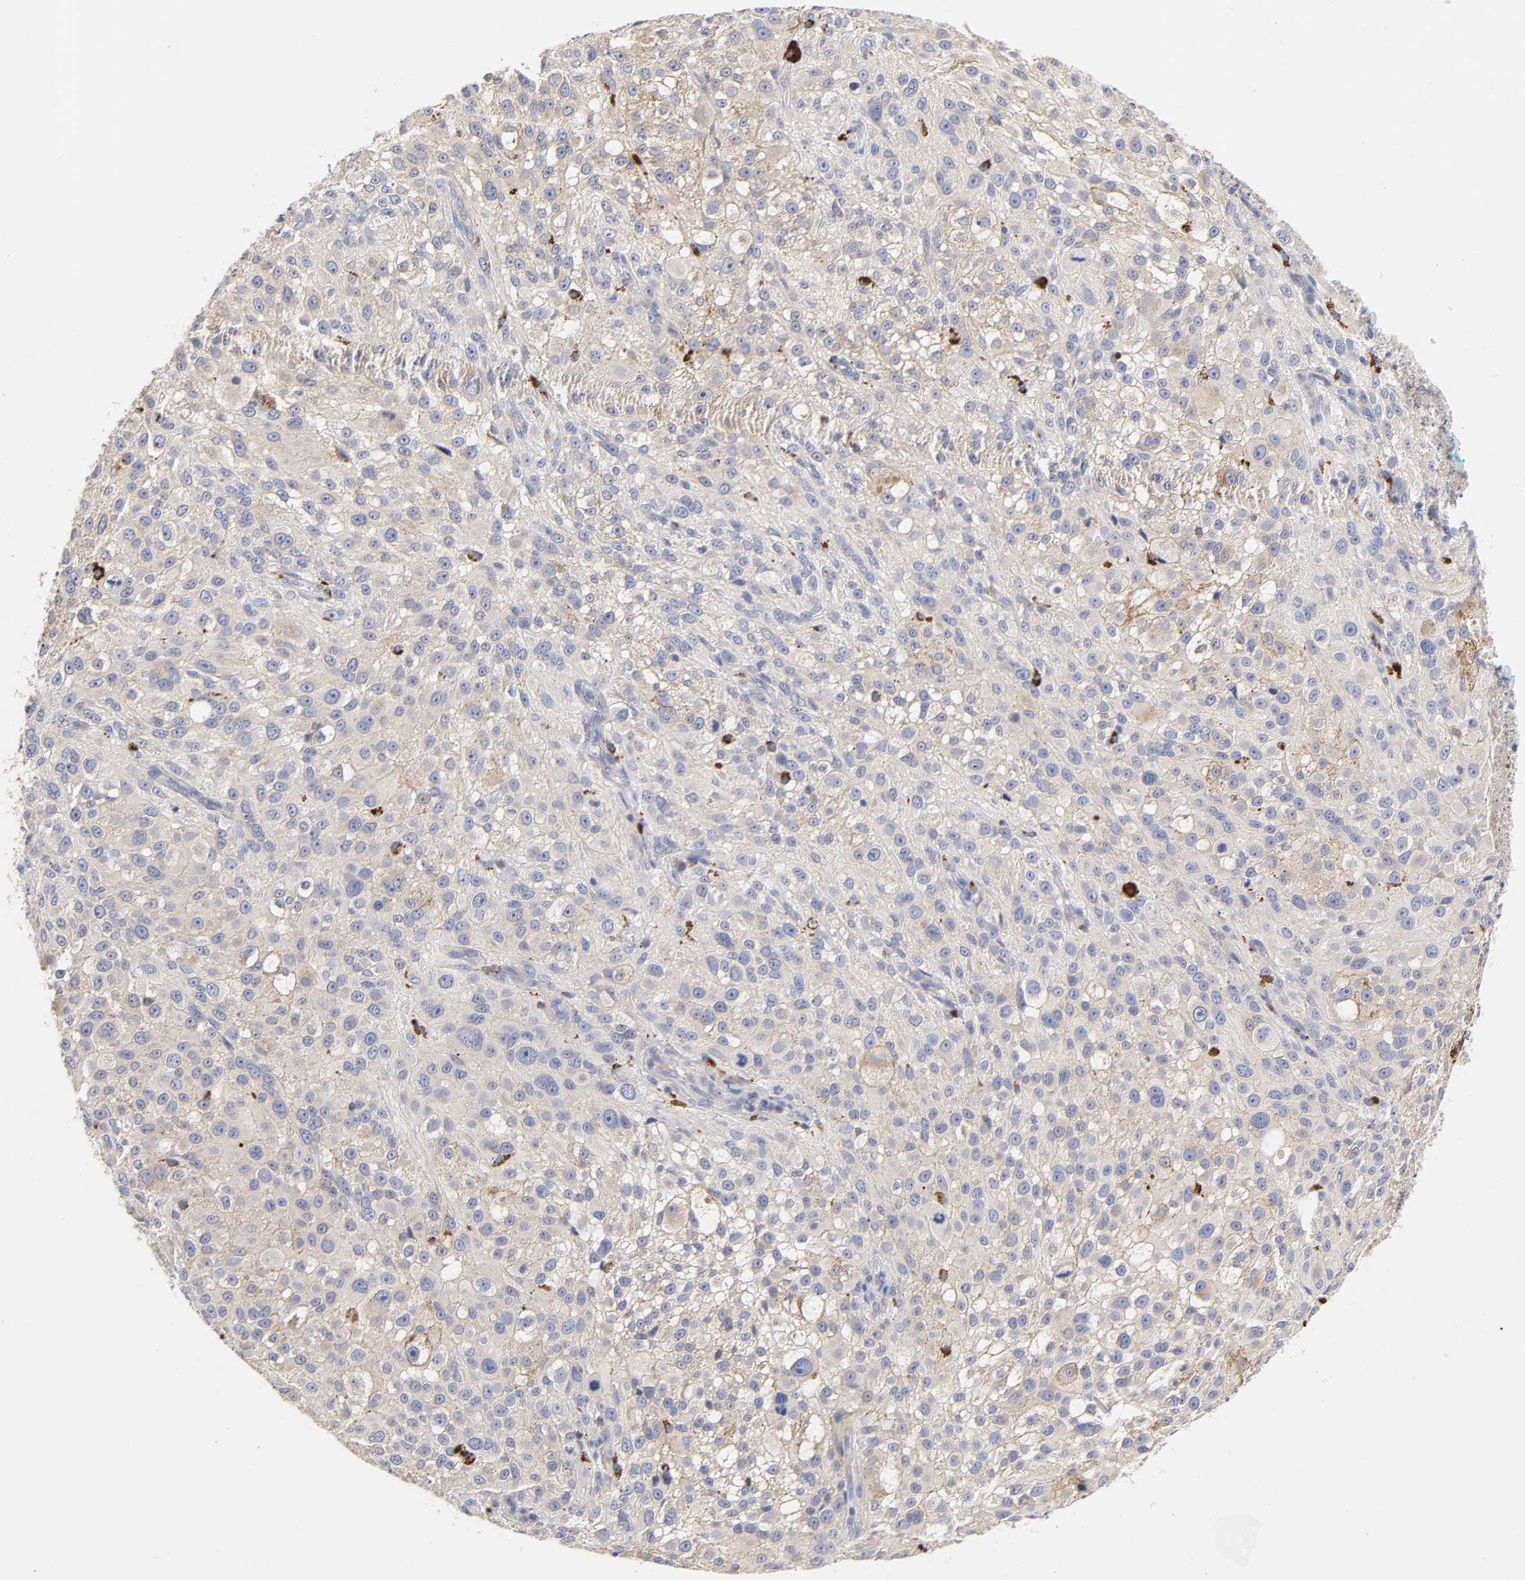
{"staining": {"intensity": "weak", "quantity": "25%-75%", "location": "cytoplasmic/membranous"}, "tissue": "melanoma", "cell_type": "Tumor cells", "image_type": "cancer", "snomed": [{"axis": "morphology", "description": "Necrosis, NOS"}, {"axis": "morphology", "description": "Malignant melanoma, NOS"}, {"axis": "topography", "description": "Skin"}], "caption": "Tumor cells reveal weak cytoplasmic/membranous staining in approximately 25%-75% of cells in malignant melanoma.", "gene": "C17orf75", "patient": {"sex": "female", "age": 87}}